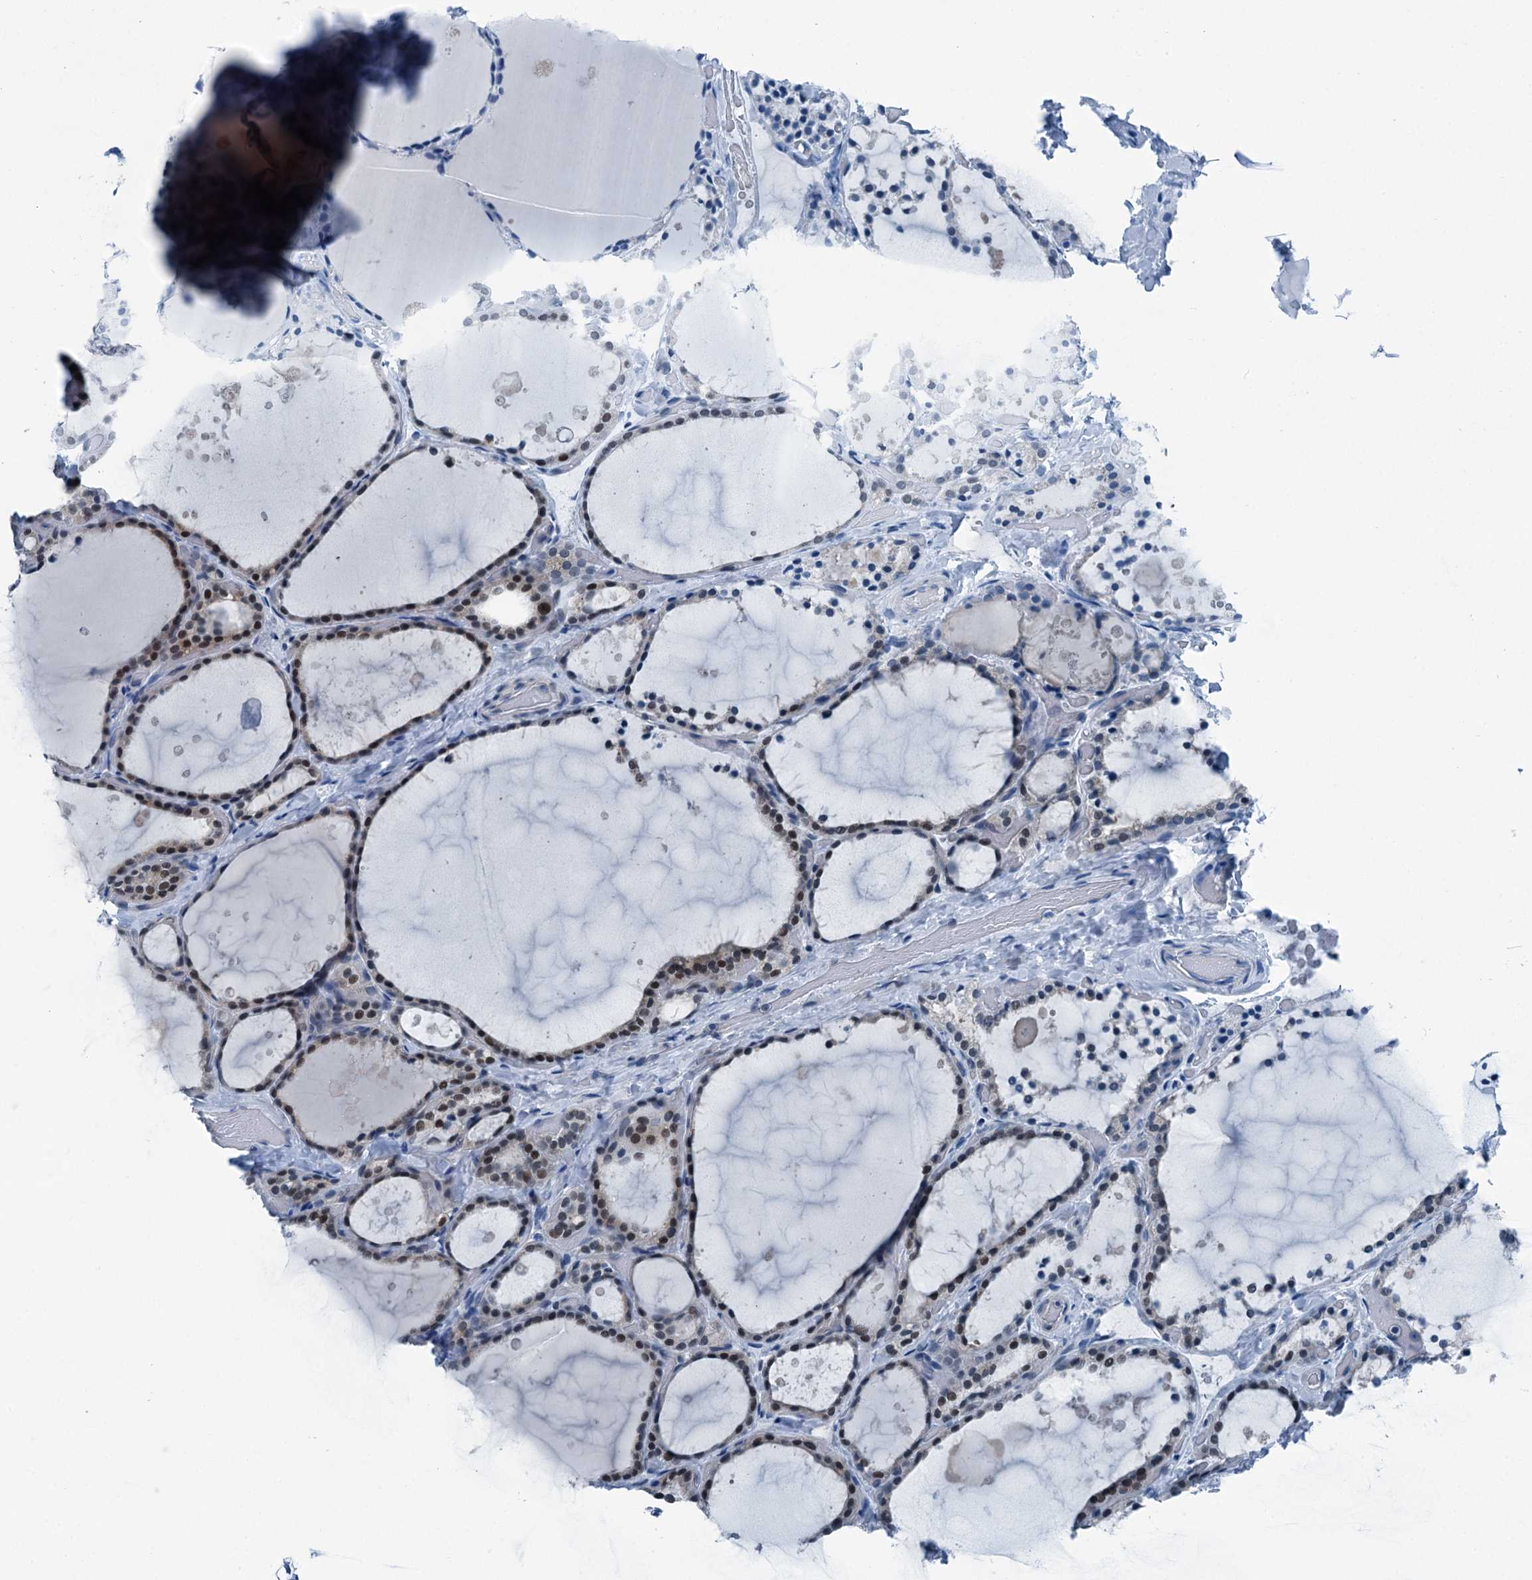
{"staining": {"intensity": "moderate", "quantity": "<25%", "location": "nuclear"}, "tissue": "thyroid gland", "cell_type": "Glandular cells", "image_type": "normal", "snomed": [{"axis": "morphology", "description": "Normal tissue, NOS"}, {"axis": "topography", "description": "Thyroid gland"}], "caption": "The image displays immunohistochemical staining of unremarkable thyroid gland. There is moderate nuclear expression is present in about <25% of glandular cells.", "gene": "TRPT1", "patient": {"sex": "female", "age": 44}}